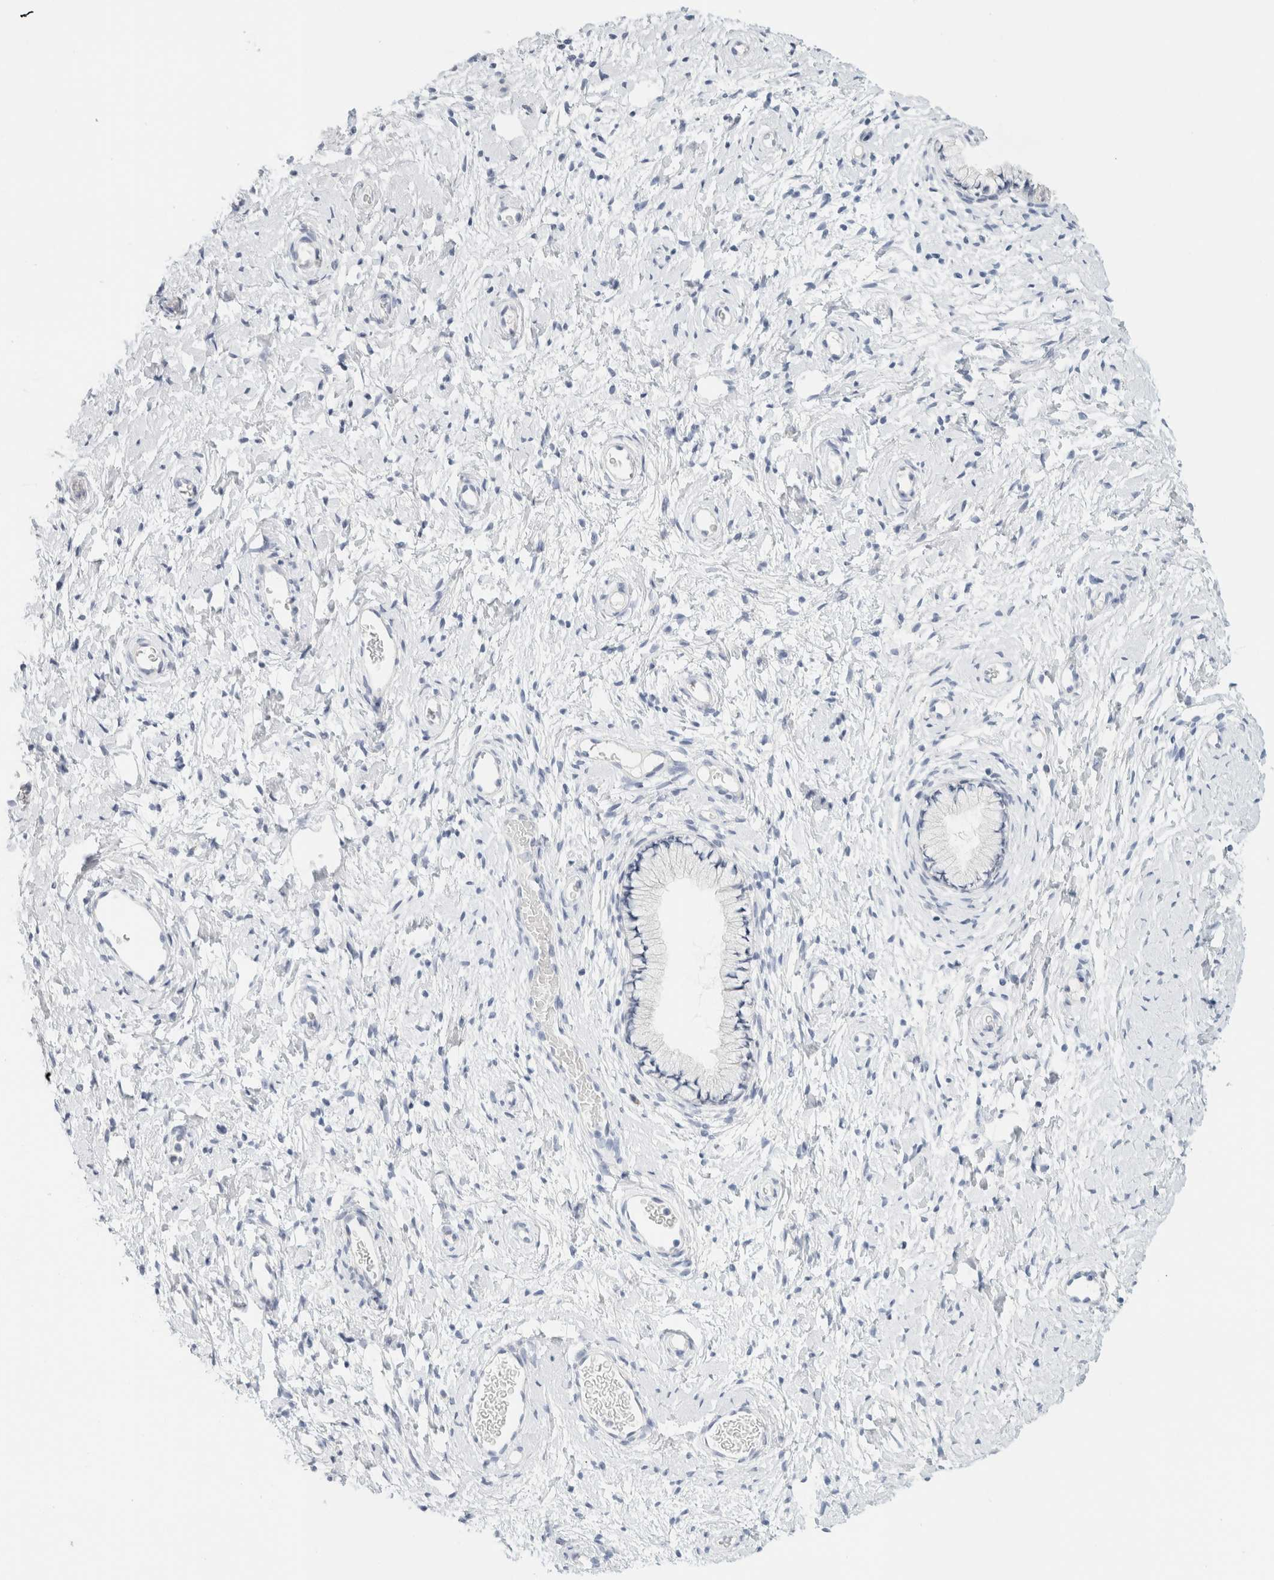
{"staining": {"intensity": "negative", "quantity": "none", "location": "none"}, "tissue": "cervix", "cell_type": "Glandular cells", "image_type": "normal", "snomed": [{"axis": "morphology", "description": "Normal tissue, NOS"}, {"axis": "topography", "description": "Cervix"}], "caption": "Glandular cells show no significant staining in normal cervix. (DAB (3,3'-diaminobenzidine) immunohistochemistry (IHC), high magnification).", "gene": "NEFM", "patient": {"sex": "female", "age": 72}}